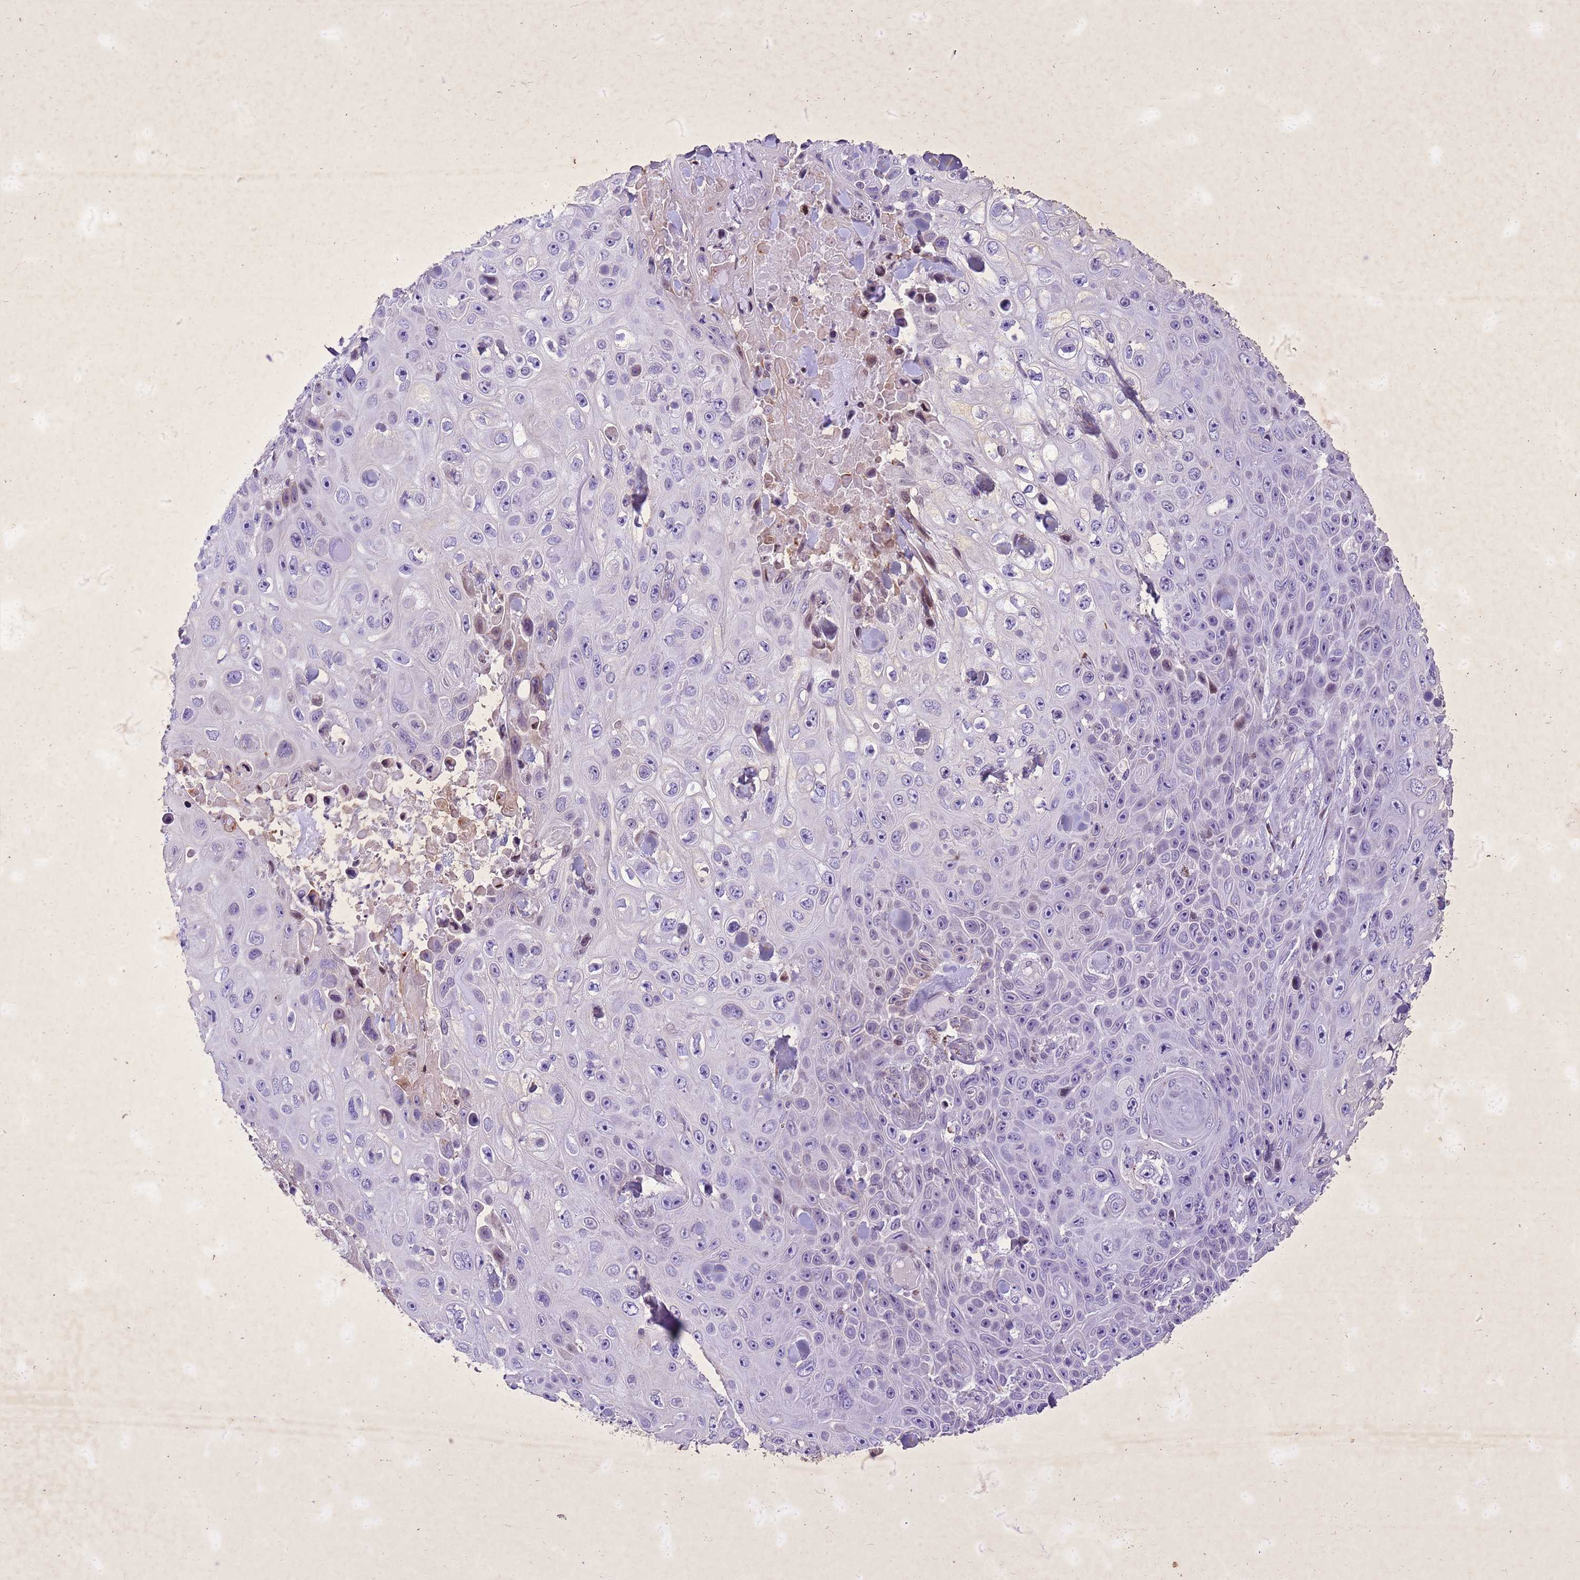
{"staining": {"intensity": "moderate", "quantity": "<25%", "location": "cytoplasmic/membranous,nuclear"}, "tissue": "skin cancer", "cell_type": "Tumor cells", "image_type": "cancer", "snomed": [{"axis": "morphology", "description": "Squamous cell carcinoma, NOS"}, {"axis": "topography", "description": "Skin"}], "caption": "Skin cancer was stained to show a protein in brown. There is low levels of moderate cytoplasmic/membranous and nuclear positivity in approximately <25% of tumor cells. (DAB (3,3'-diaminobenzidine) = brown stain, brightfield microscopy at high magnification).", "gene": "COPS9", "patient": {"sex": "male", "age": 82}}